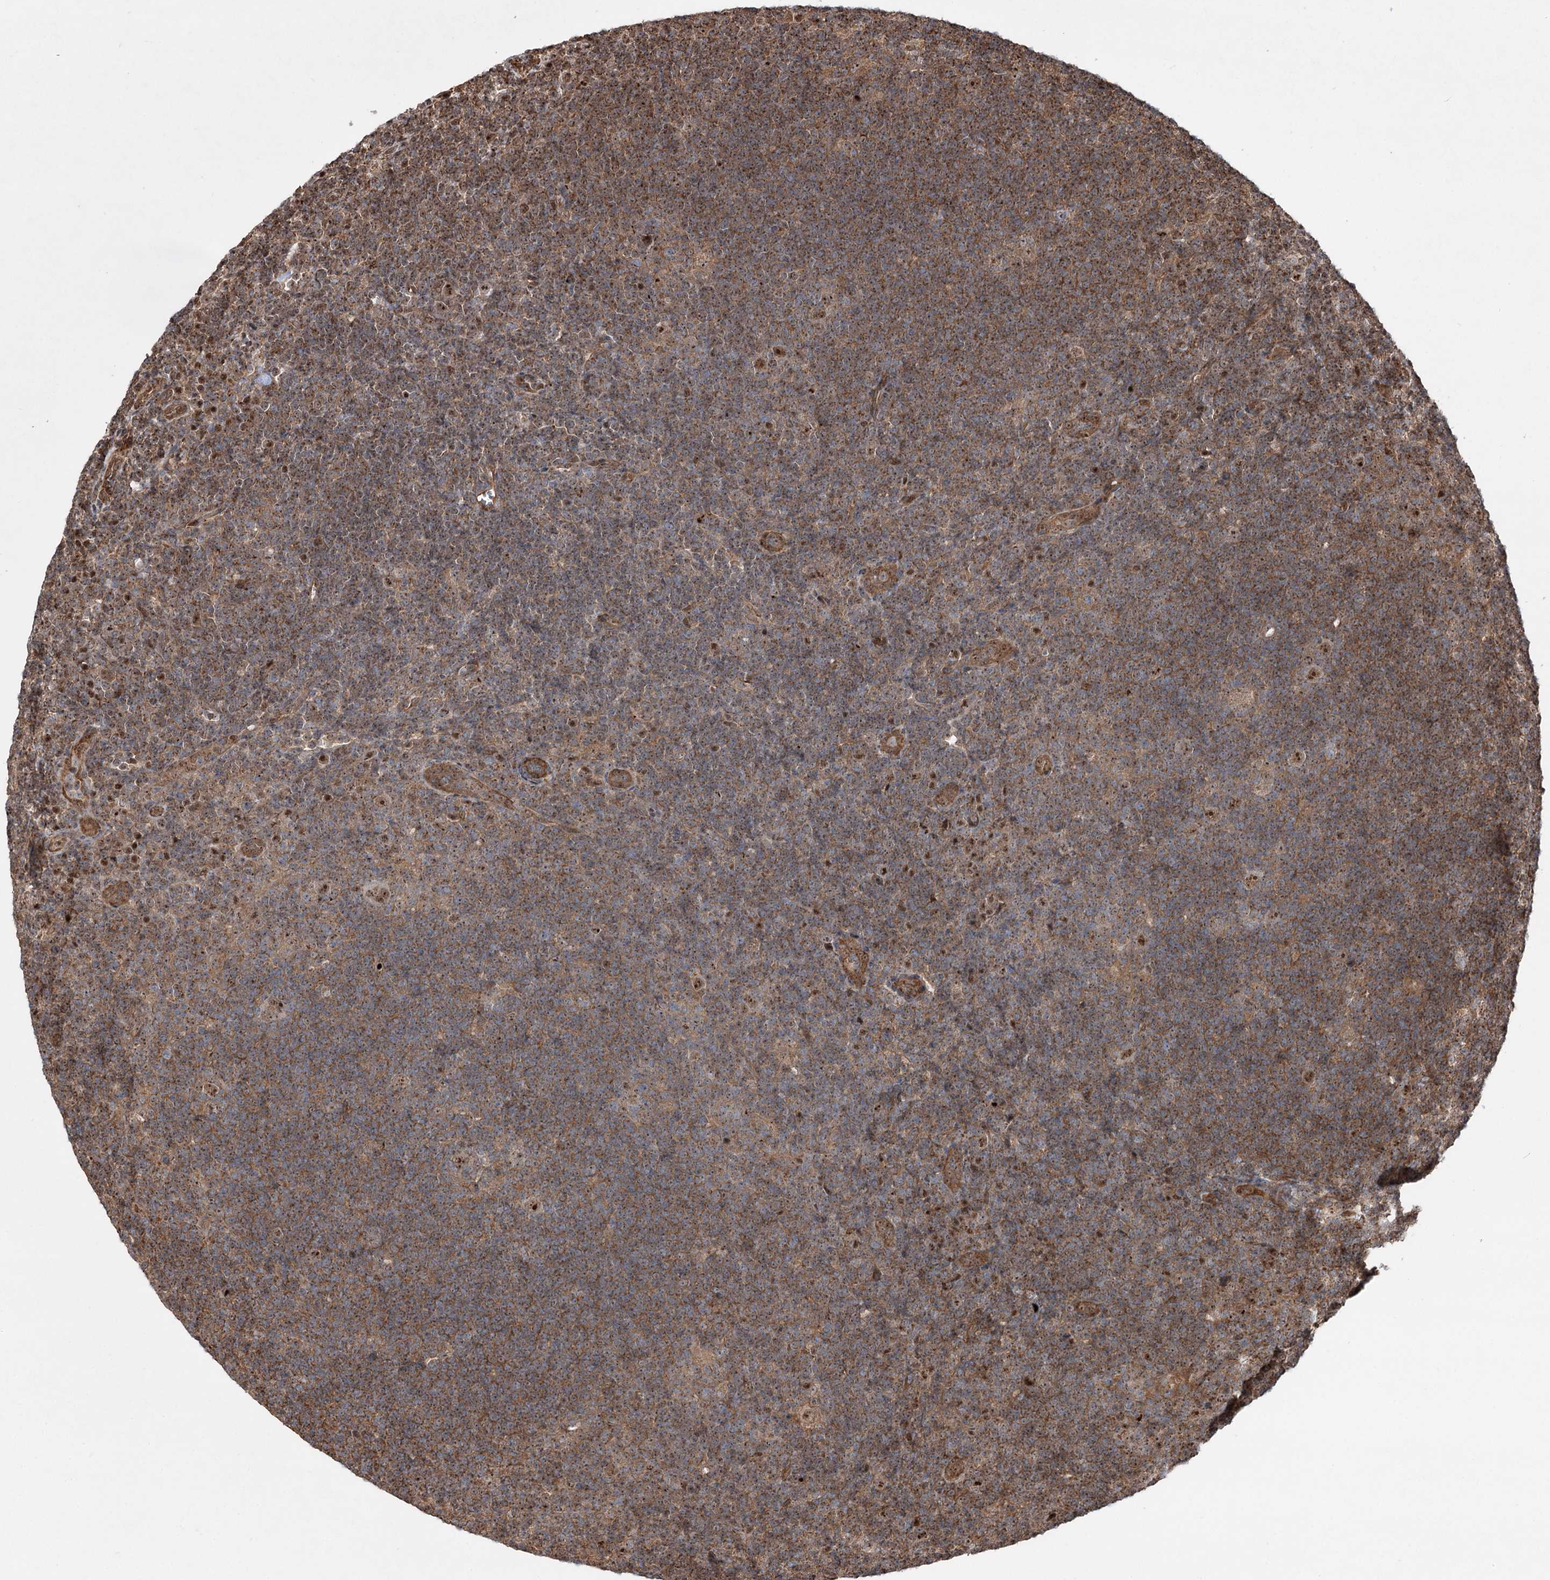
{"staining": {"intensity": "moderate", "quantity": ">75%", "location": "nuclear"}, "tissue": "lymphoma", "cell_type": "Tumor cells", "image_type": "cancer", "snomed": [{"axis": "morphology", "description": "Hodgkin's disease, NOS"}, {"axis": "topography", "description": "Lymph node"}], "caption": "Hodgkin's disease stained with a protein marker reveals moderate staining in tumor cells.", "gene": "SERINC5", "patient": {"sex": "female", "age": 57}}